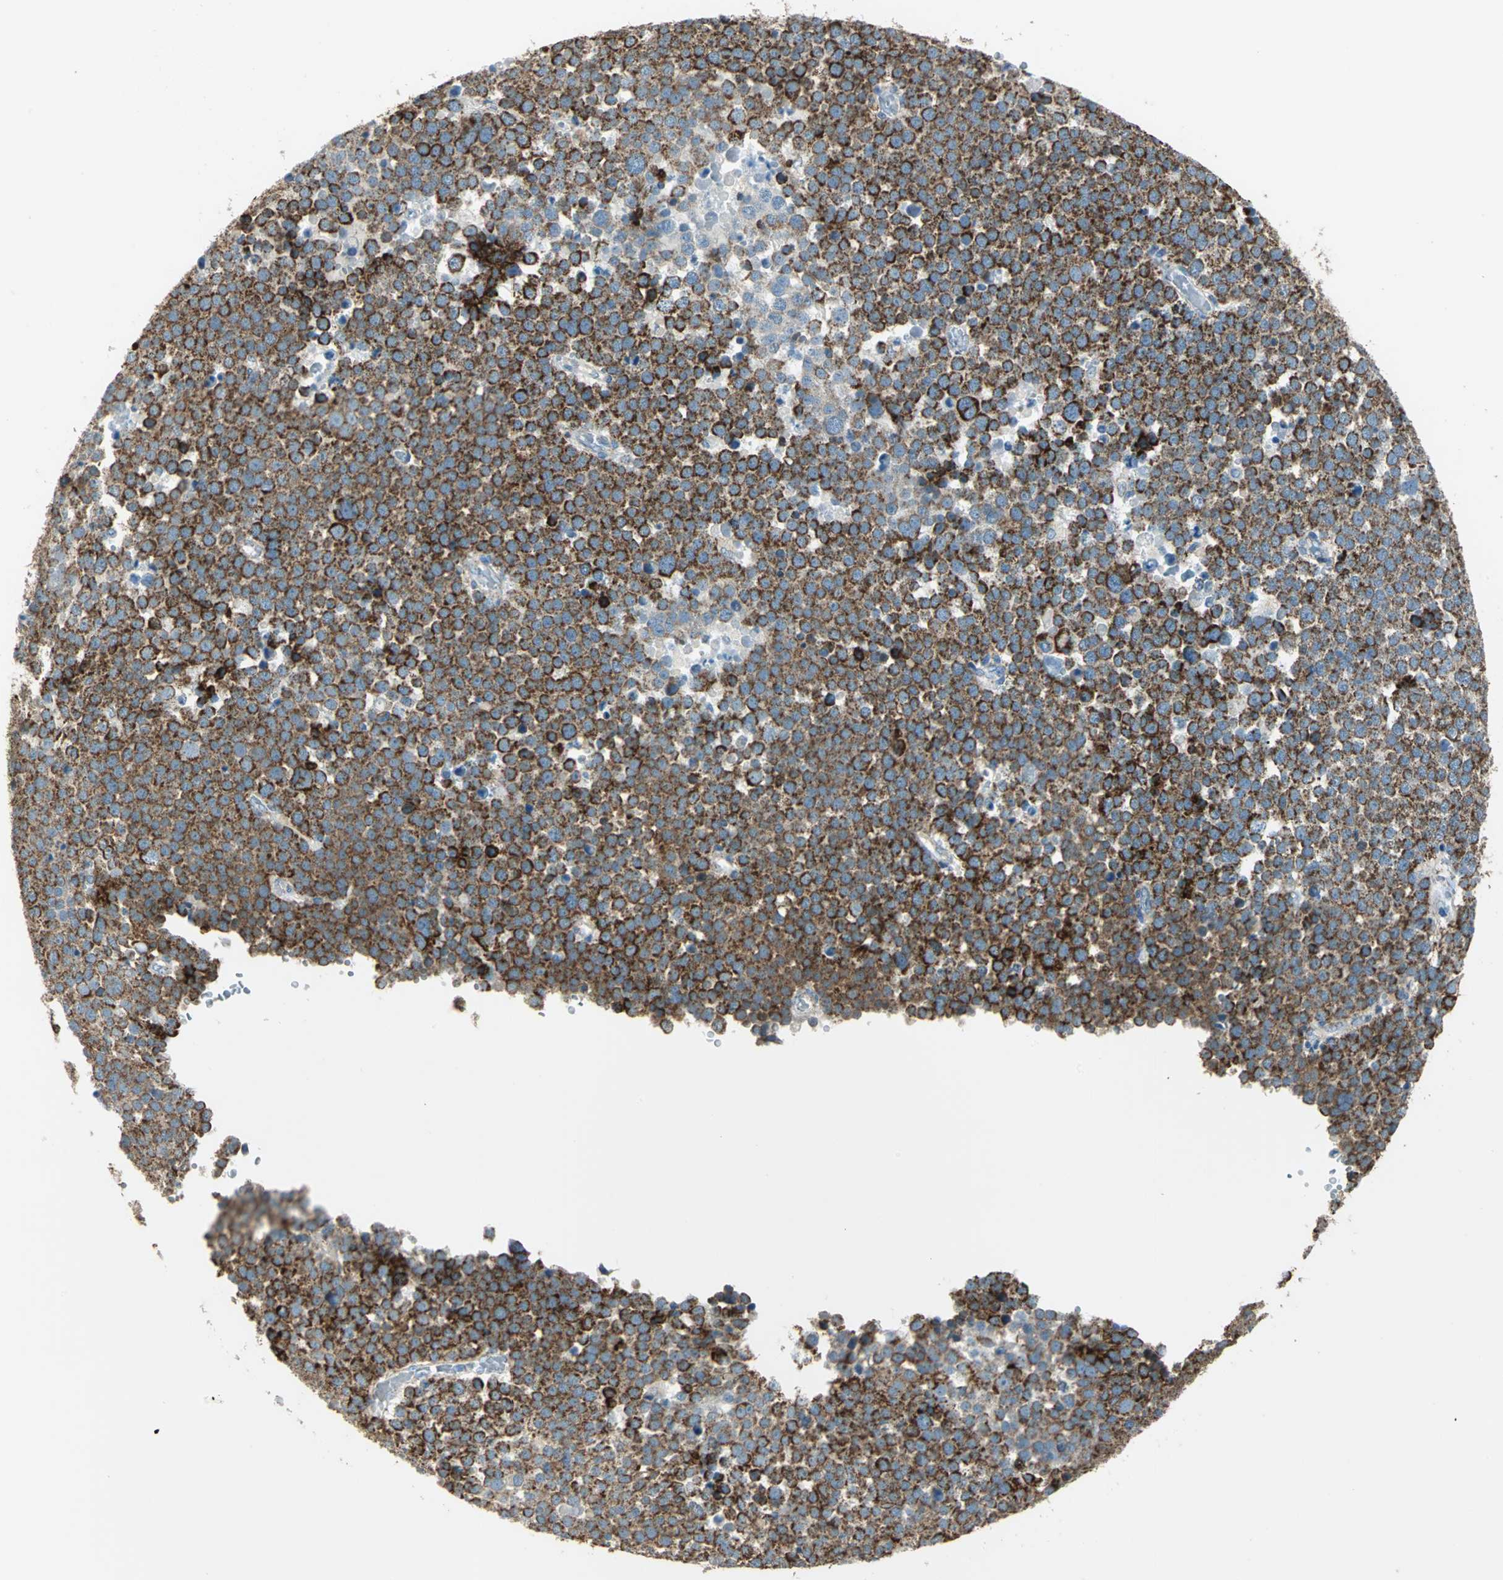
{"staining": {"intensity": "strong", "quantity": ">75%", "location": "cytoplasmic/membranous"}, "tissue": "testis cancer", "cell_type": "Tumor cells", "image_type": "cancer", "snomed": [{"axis": "morphology", "description": "Seminoma, NOS"}, {"axis": "topography", "description": "Testis"}], "caption": "Testis seminoma was stained to show a protein in brown. There is high levels of strong cytoplasmic/membranous staining in about >75% of tumor cells. (Brightfield microscopy of DAB IHC at high magnification).", "gene": "ACADM", "patient": {"sex": "male", "age": 71}}